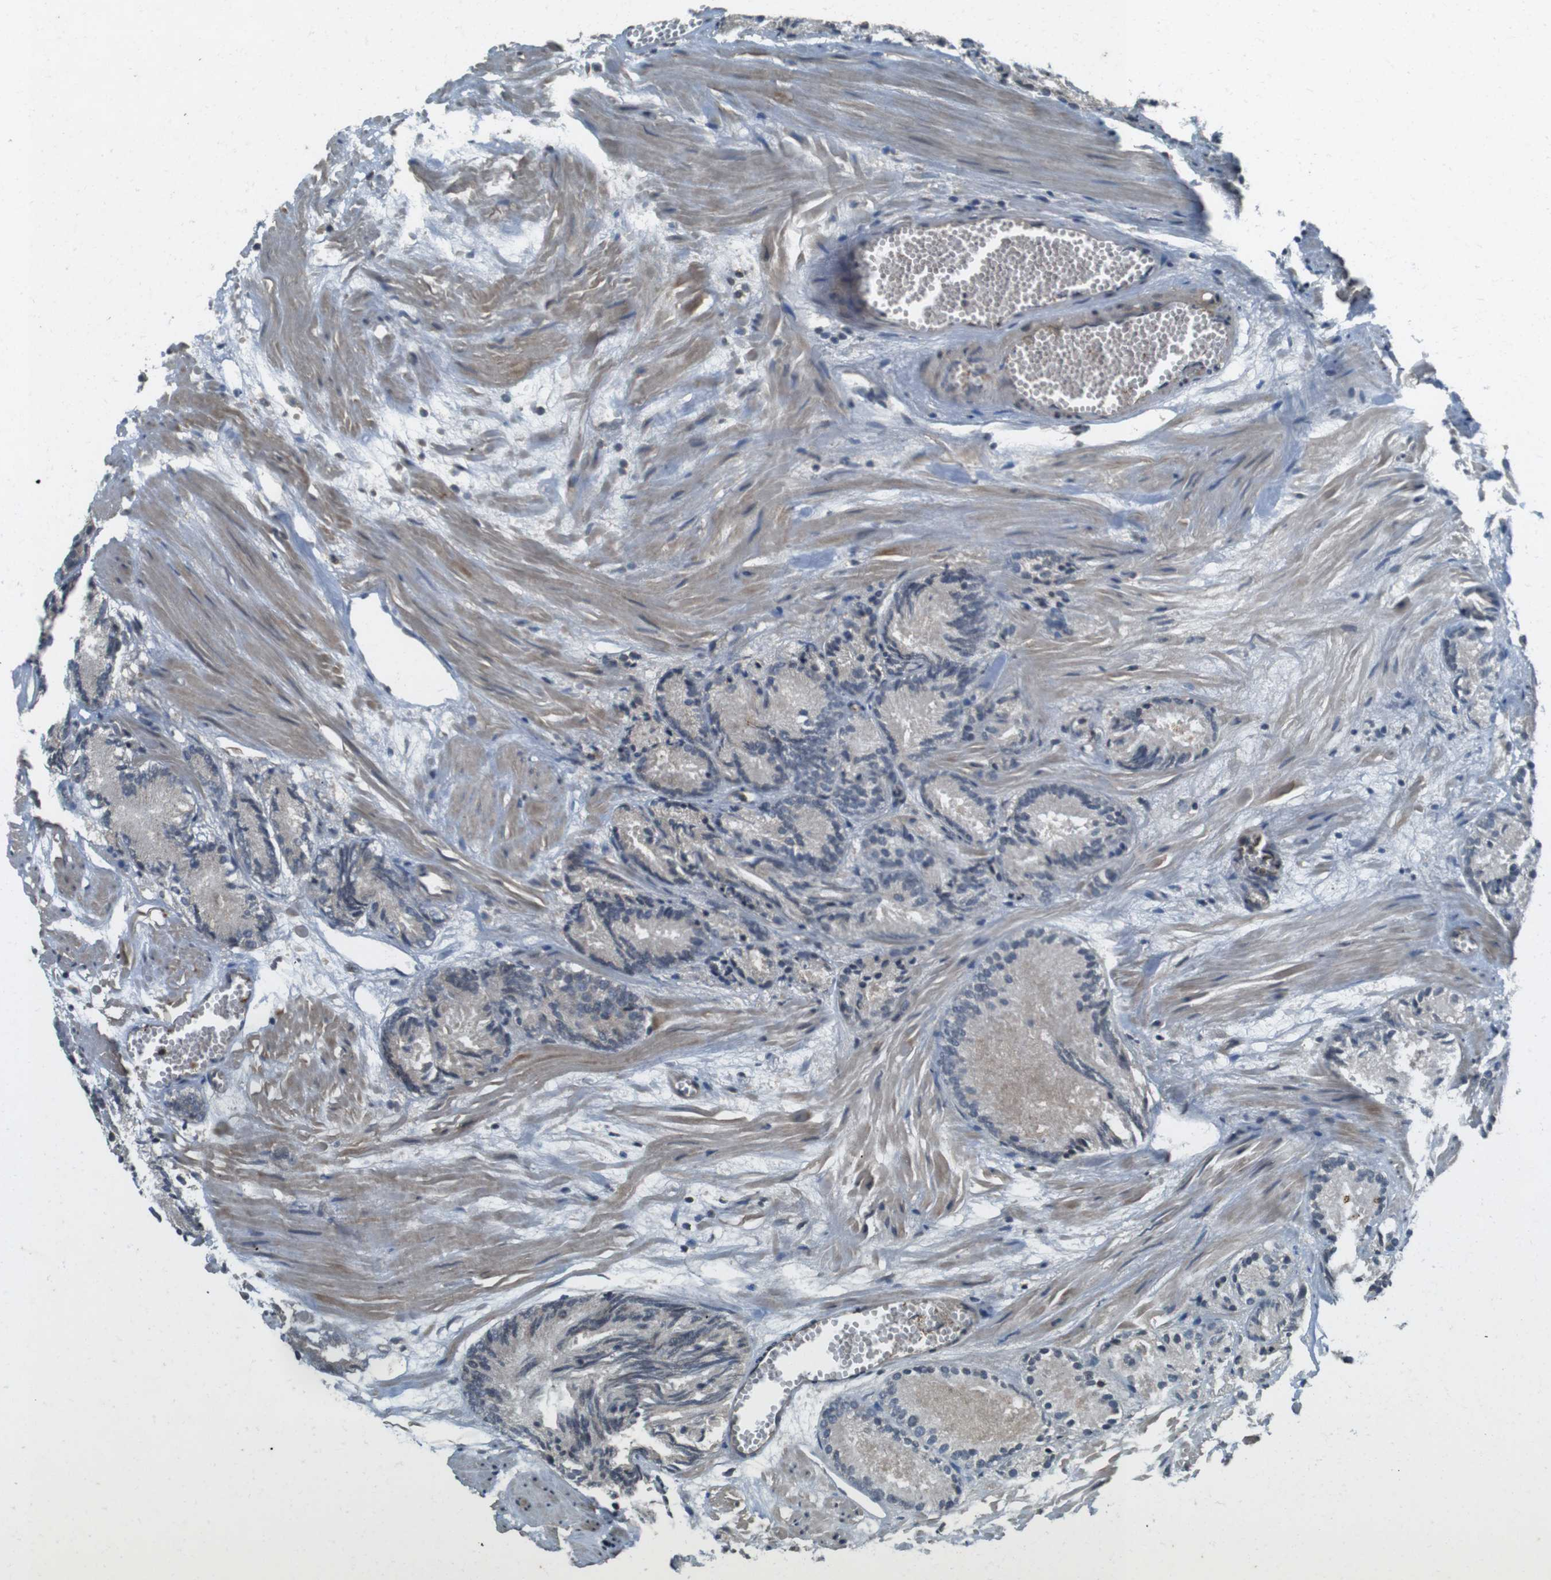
{"staining": {"intensity": "negative", "quantity": "none", "location": "none"}, "tissue": "prostate cancer", "cell_type": "Tumor cells", "image_type": "cancer", "snomed": [{"axis": "morphology", "description": "Adenocarcinoma, Low grade"}, {"axis": "topography", "description": "Prostate"}], "caption": "The immunohistochemistry micrograph has no significant expression in tumor cells of prostate low-grade adenocarcinoma tissue.", "gene": "ZYX", "patient": {"sex": "male", "age": 72}}